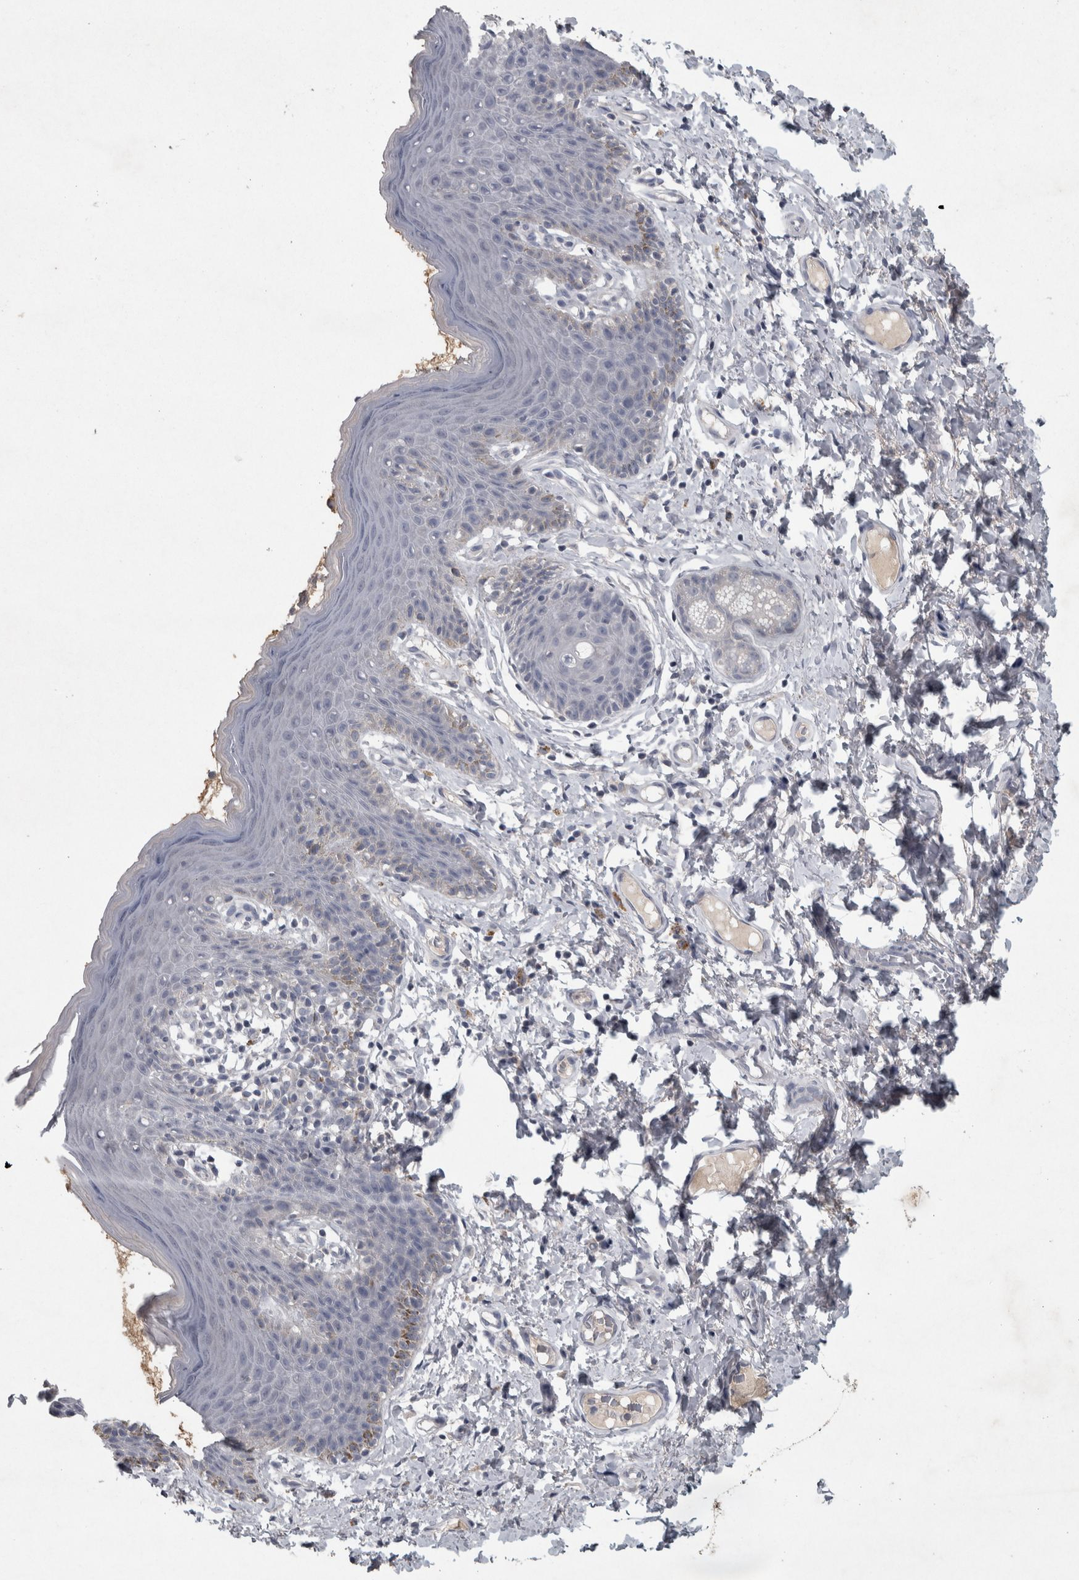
{"staining": {"intensity": "negative", "quantity": "none", "location": "none"}, "tissue": "skin", "cell_type": "Epidermal cells", "image_type": "normal", "snomed": [{"axis": "morphology", "description": "Normal tissue, NOS"}, {"axis": "topography", "description": "Vulva"}], "caption": "Immunohistochemistry image of benign skin: human skin stained with DAB (3,3'-diaminobenzidine) reveals no significant protein staining in epidermal cells.", "gene": "ENPP7", "patient": {"sex": "female", "age": 66}}